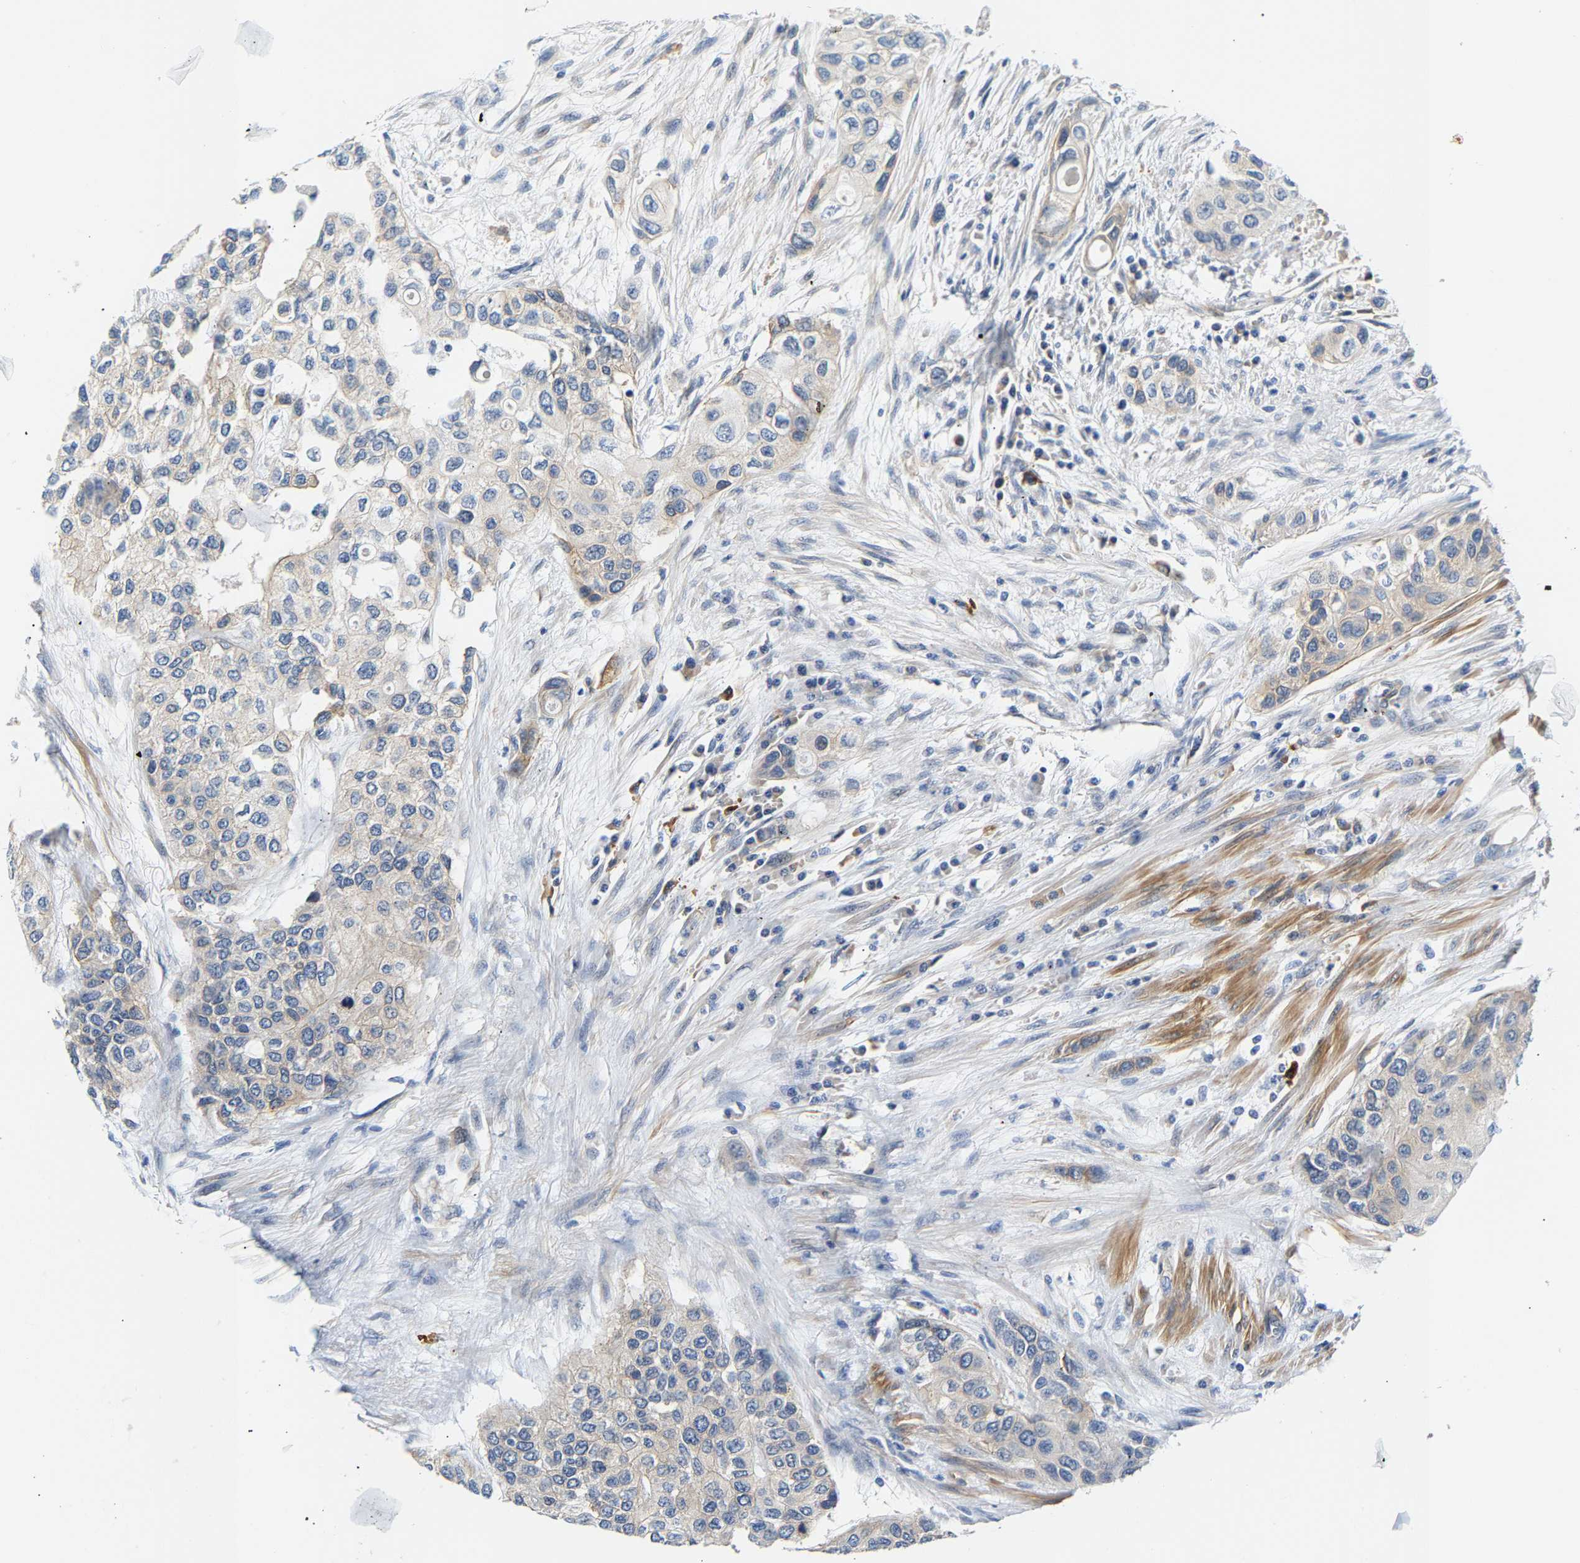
{"staining": {"intensity": "negative", "quantity": "none", "location": "none"}, "tissue": "urothelial cancer", "cell_type": "Tumor cells", "image_type": "cancer", "snomed": [{"axis": "morphology", "description": "Urothelial carcinoma, High grade"}, {"axis": "topography", "description": "Urinary bladder"}], "caption": "An immunohistochemistry (IHC) photomicrograph of high-grade urothelial carcinoma is shown. There is no staining in tumor cells of high-grade urothelial carcinoma.", "gene": "PAWR", "patient": {"sex": "female", "age": 56}}